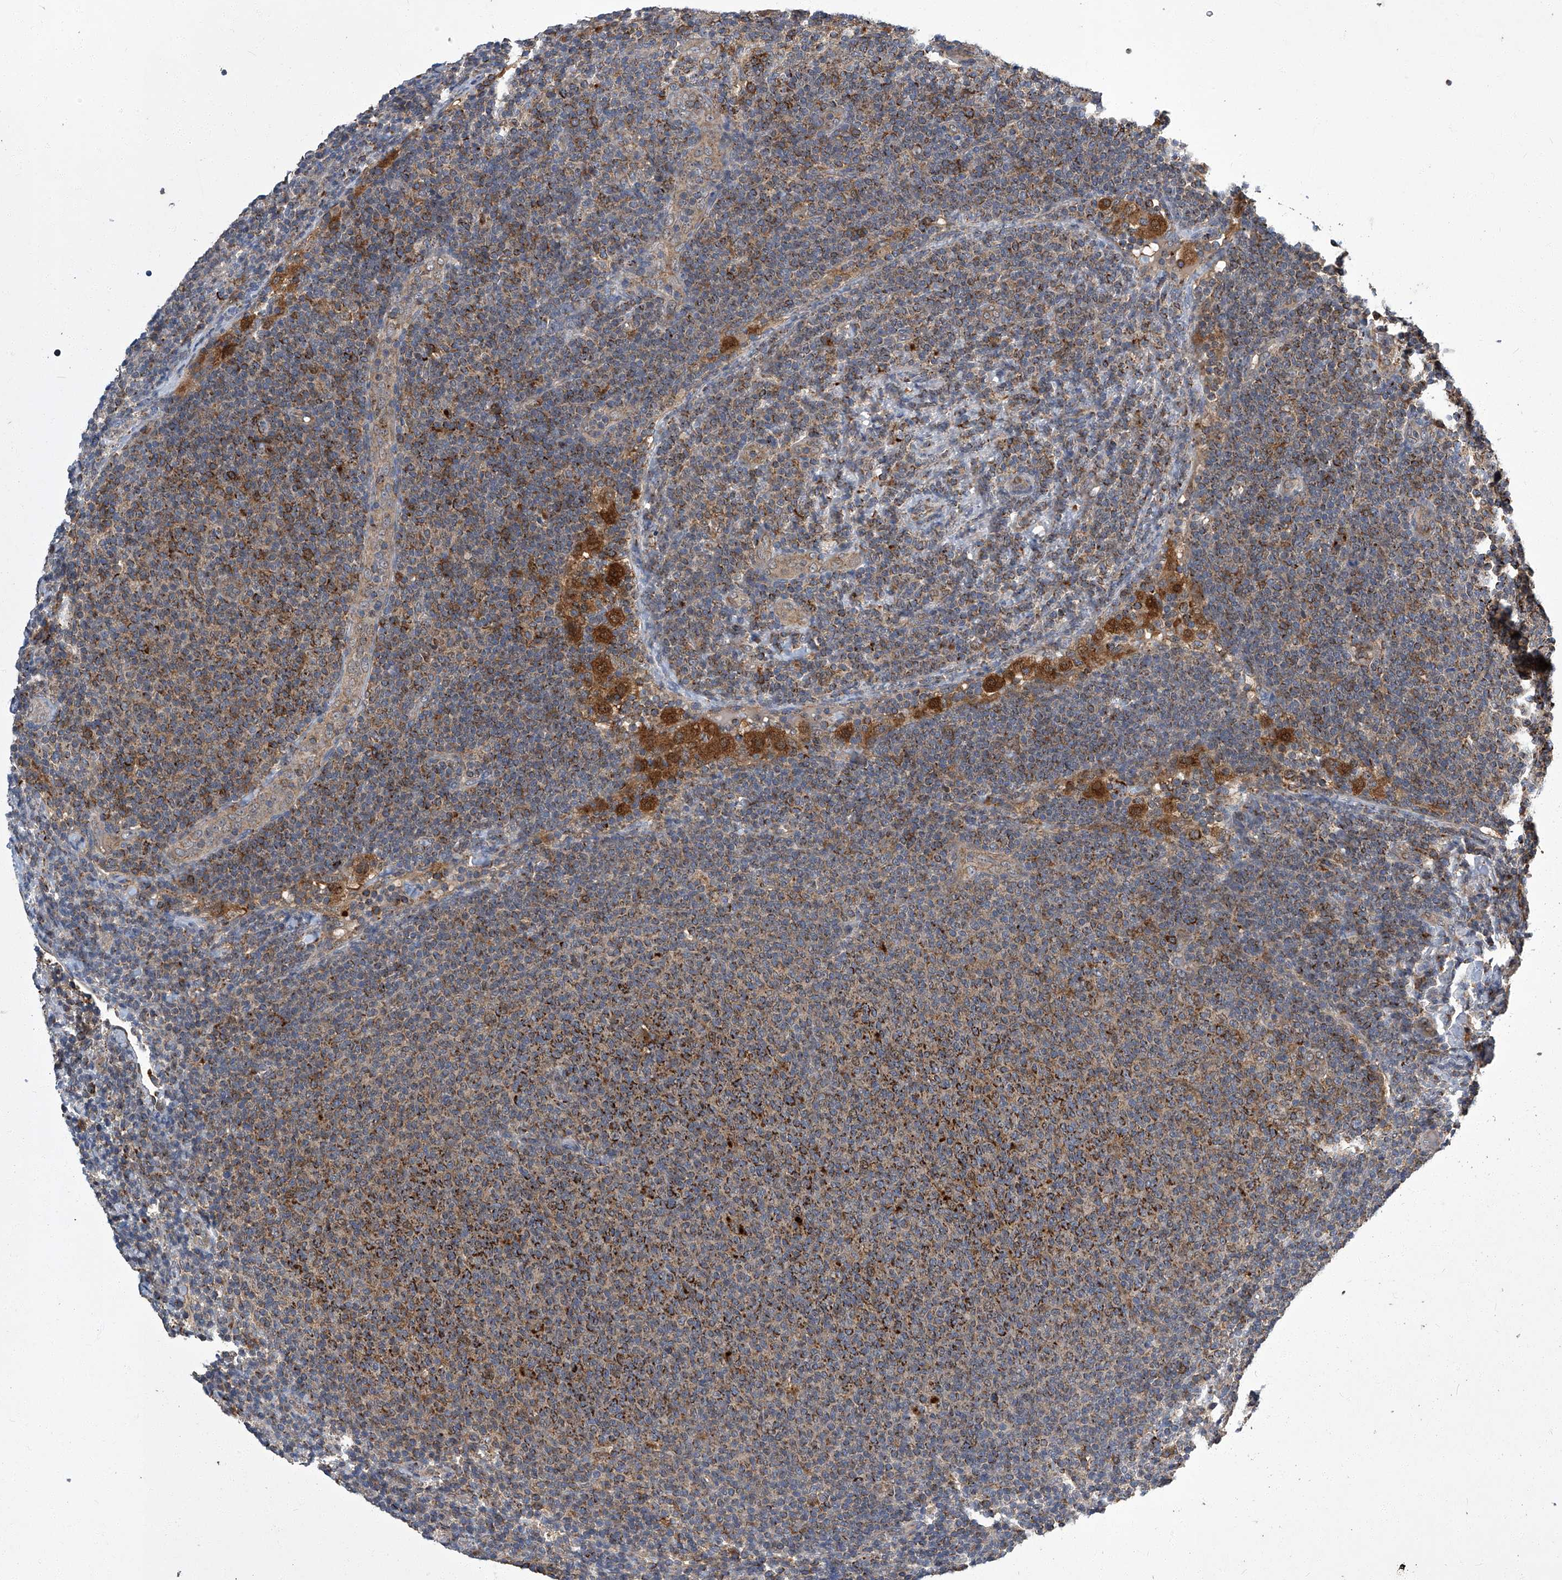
{"staining": {"intensity": "strong", "quantity": "25%-75%", "location": "cytoplasmic/membranous"}, "tissue": "lymphoma", "cell_type": "Tumor cells", "image_type": "cancer", "snomed": [{"axis": "morphology", "description": "Malignant lymphoma, non-Hodgkin's type, Low grade"}, {"axis": "topography", "description": "Lymph node"}], "caption": "Tumor cells exhibit strong cytoplasmic/membranous expression in approximately 25%-75% of cells in low-grade malignant lymphoma, non-Hodgkin's type. (DAB = brown stain, brightfield microscopy at high magnification).", "gene": "TNFRSF13B", "patient": {"sex": "male", "age": 66}}